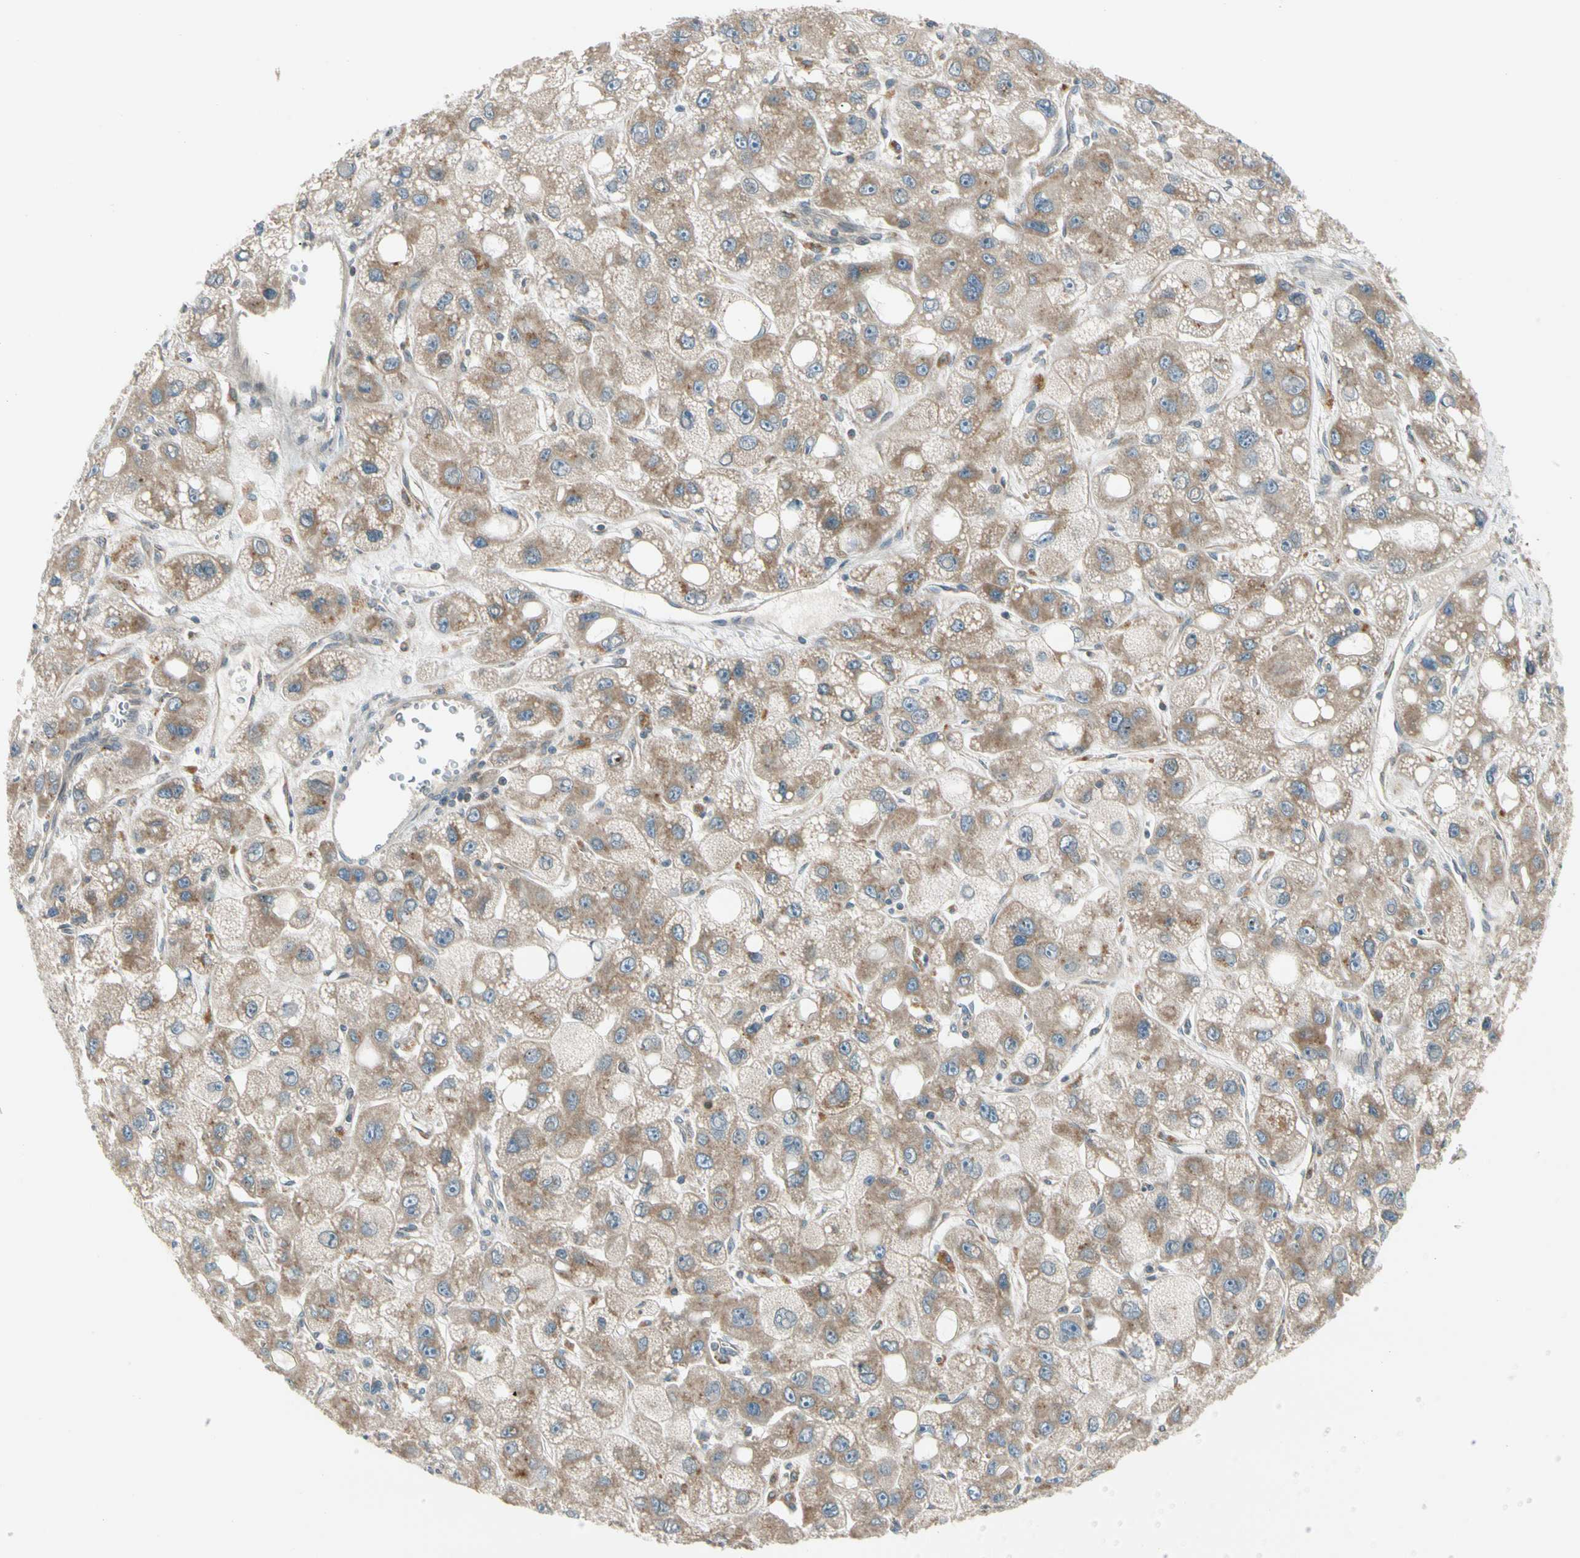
{"staining": {"intensity": "moderate", "quantity": ">75%", "location": "cytoplasmic/membranous"}, "tissue": "liver cancer", "cell_type": "Tumor cells", "image_type": "cancer", "snomed": [{"axis": "morphology", "description": "Carcinoma, Hepatocellular, NOS"}, {"axis": "topography", "description": "Liver"}], "caption": "DAB immunohistochemical staining of liver cancer (hepatocellular carcinoma) demonstrates moderate cytoplasmic/membranous protein positivity in about >75% of tumor cells.", "gene": "TRIO", "patient": {"sex": "male", "age": 55}}